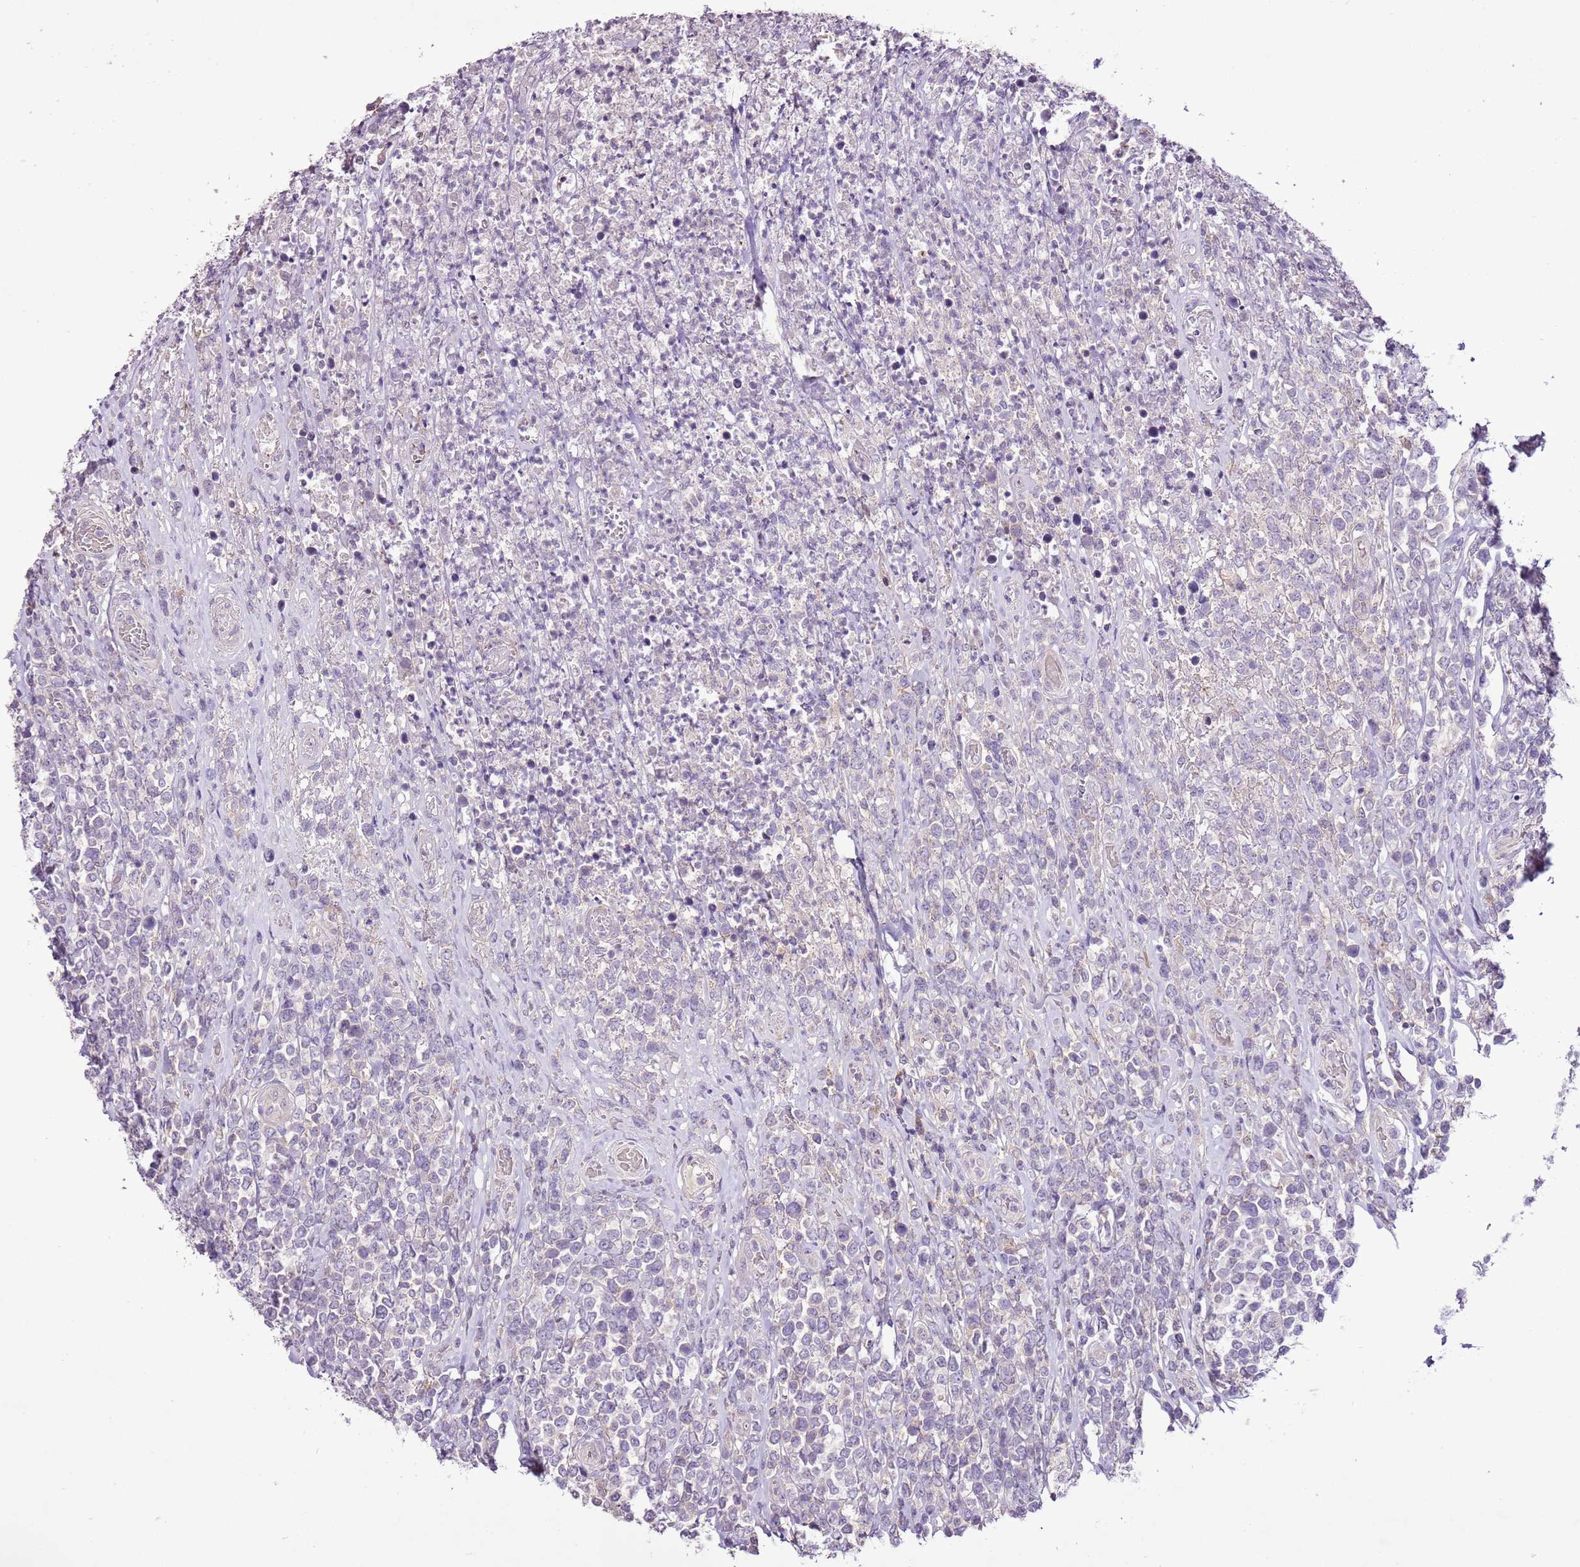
{"staining": {"intensity": "negative", "quantity": "none", "location": "none"}, "tissue": "lymphoma", "cell_type": "Tumor cells", "image_type": "cancer", "snomed": [{"axis": "morphology", "description": "Malignant lymphoma, non-Hodgkin's type, High grade"}, {"axis": "topography", "description": "Soft tissue"}], "caption": "Histopathology image shows no protein staining in tumor cells of lymphoma tissue.", "gene": "CMKLR1", "patient": {"sex": "female", "age": 56}}